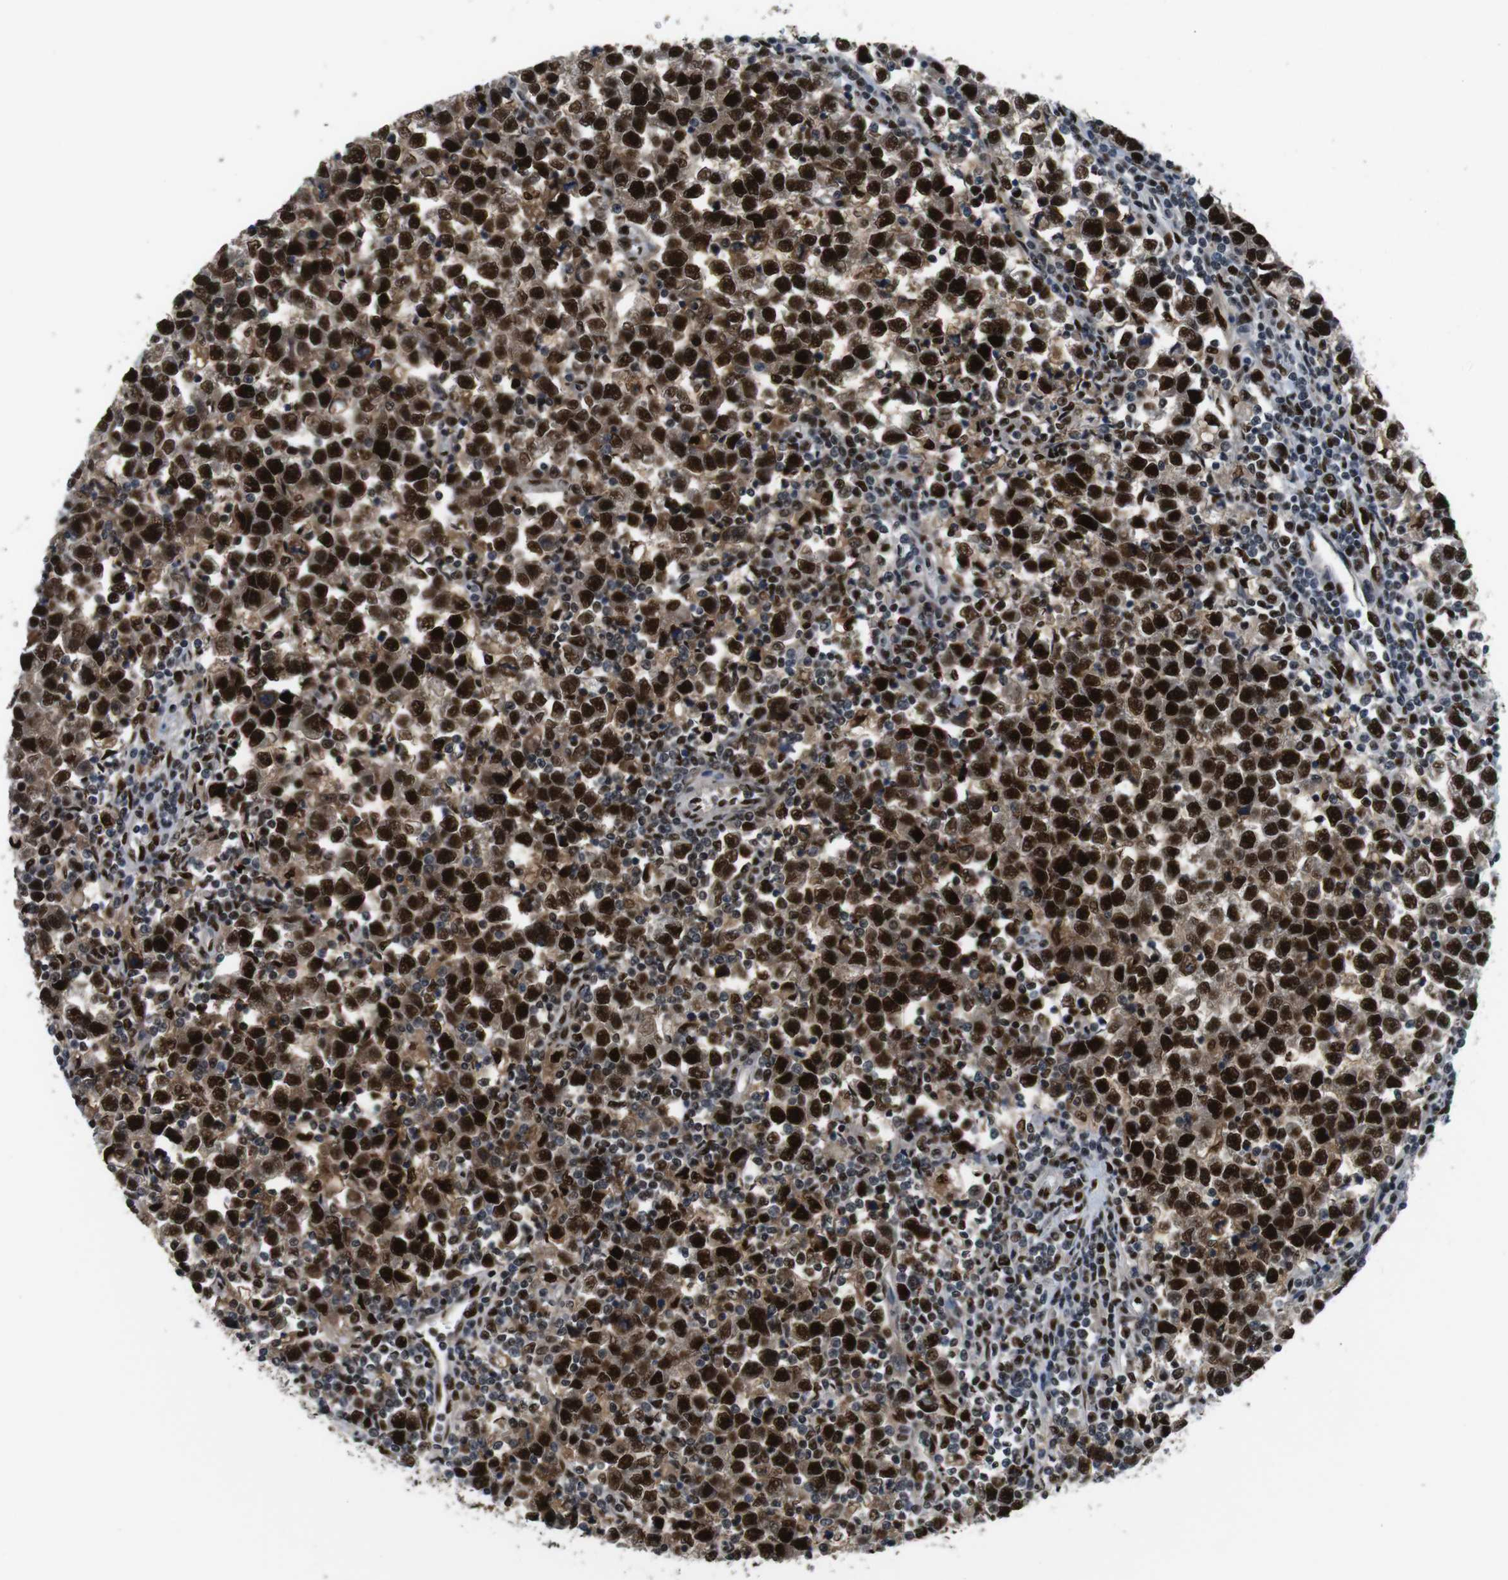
{"staining": {"intensity": "strong", "quantity": ">75%", "location": "cytoplasmic/membranous,nuclear"}, "tissue": "testis cancer", "cell_type": "Tumor cells", "image_type": "cancer", "snomed": [{"axis": "morphology", "description": "Seminoma, NOS"}, {"axis": "topography", "description": "Testis"}], "caption": "Tumor cells exhibit high levels of strong cytoplasmic/membranous and nuclear staining in about >75% of cells in testis seminoma.", "gene": "PSME3", "patient": {"sex": "male", "age": 43}}